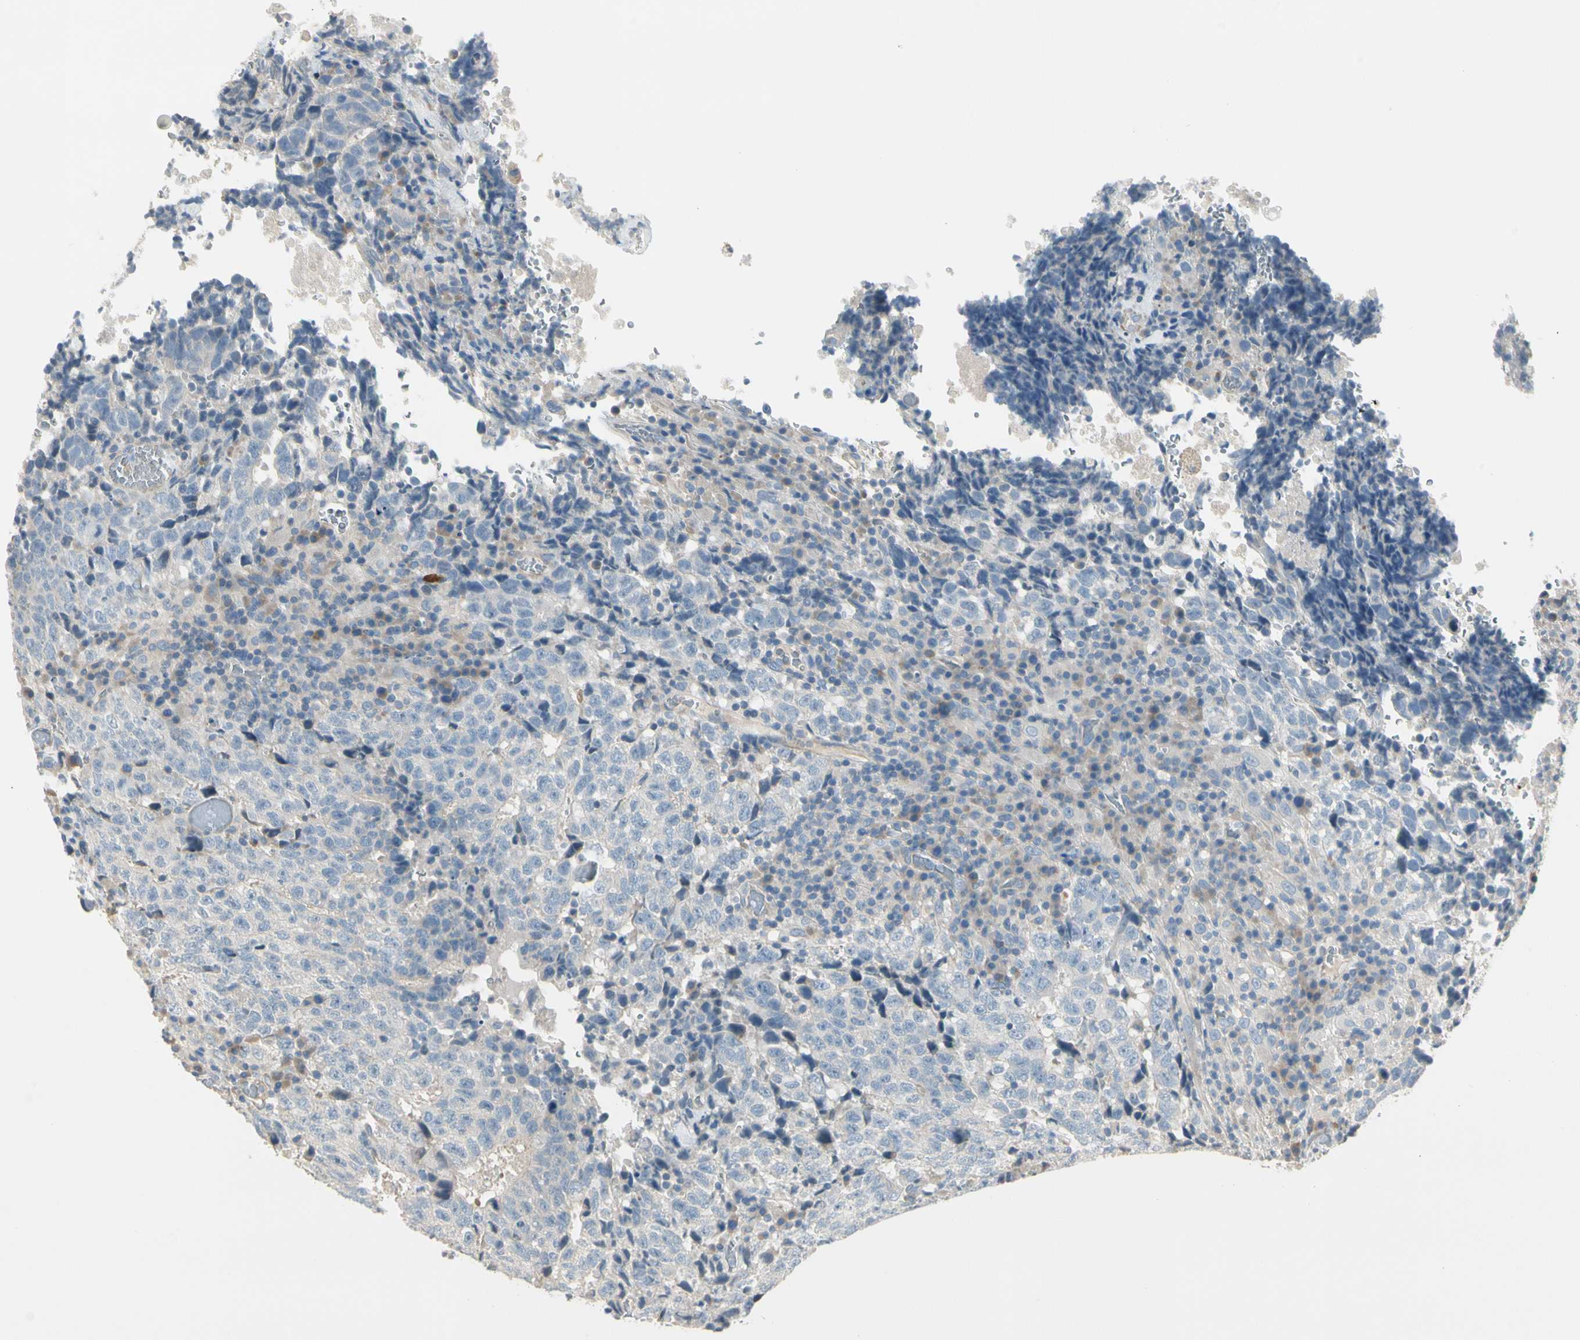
{"staining": {"intensity": "negative", "quantity": "none", "location": "none"}, "tissue": "testis cancer", "cell_type": "Tumor cells", "image_type": "cancer", "snomed": [{"axis": "morphology", "description": "Necrosis, NOS"}, {"axis": "morphology", "description": "Carcinoma, Embryonal, NOS"}, {"axis": "topography", "description": "Testis"}], "caption": "Immunohistochemistry image of neoplastic tissue: embryonal carcinoma (testis) stained with DAB (3,3'-diaminobenzidine) shows no significant protein positivity in tumor cells.", "gene": "ADGRA3", "patient": {"sex": "male", "age": 19}}